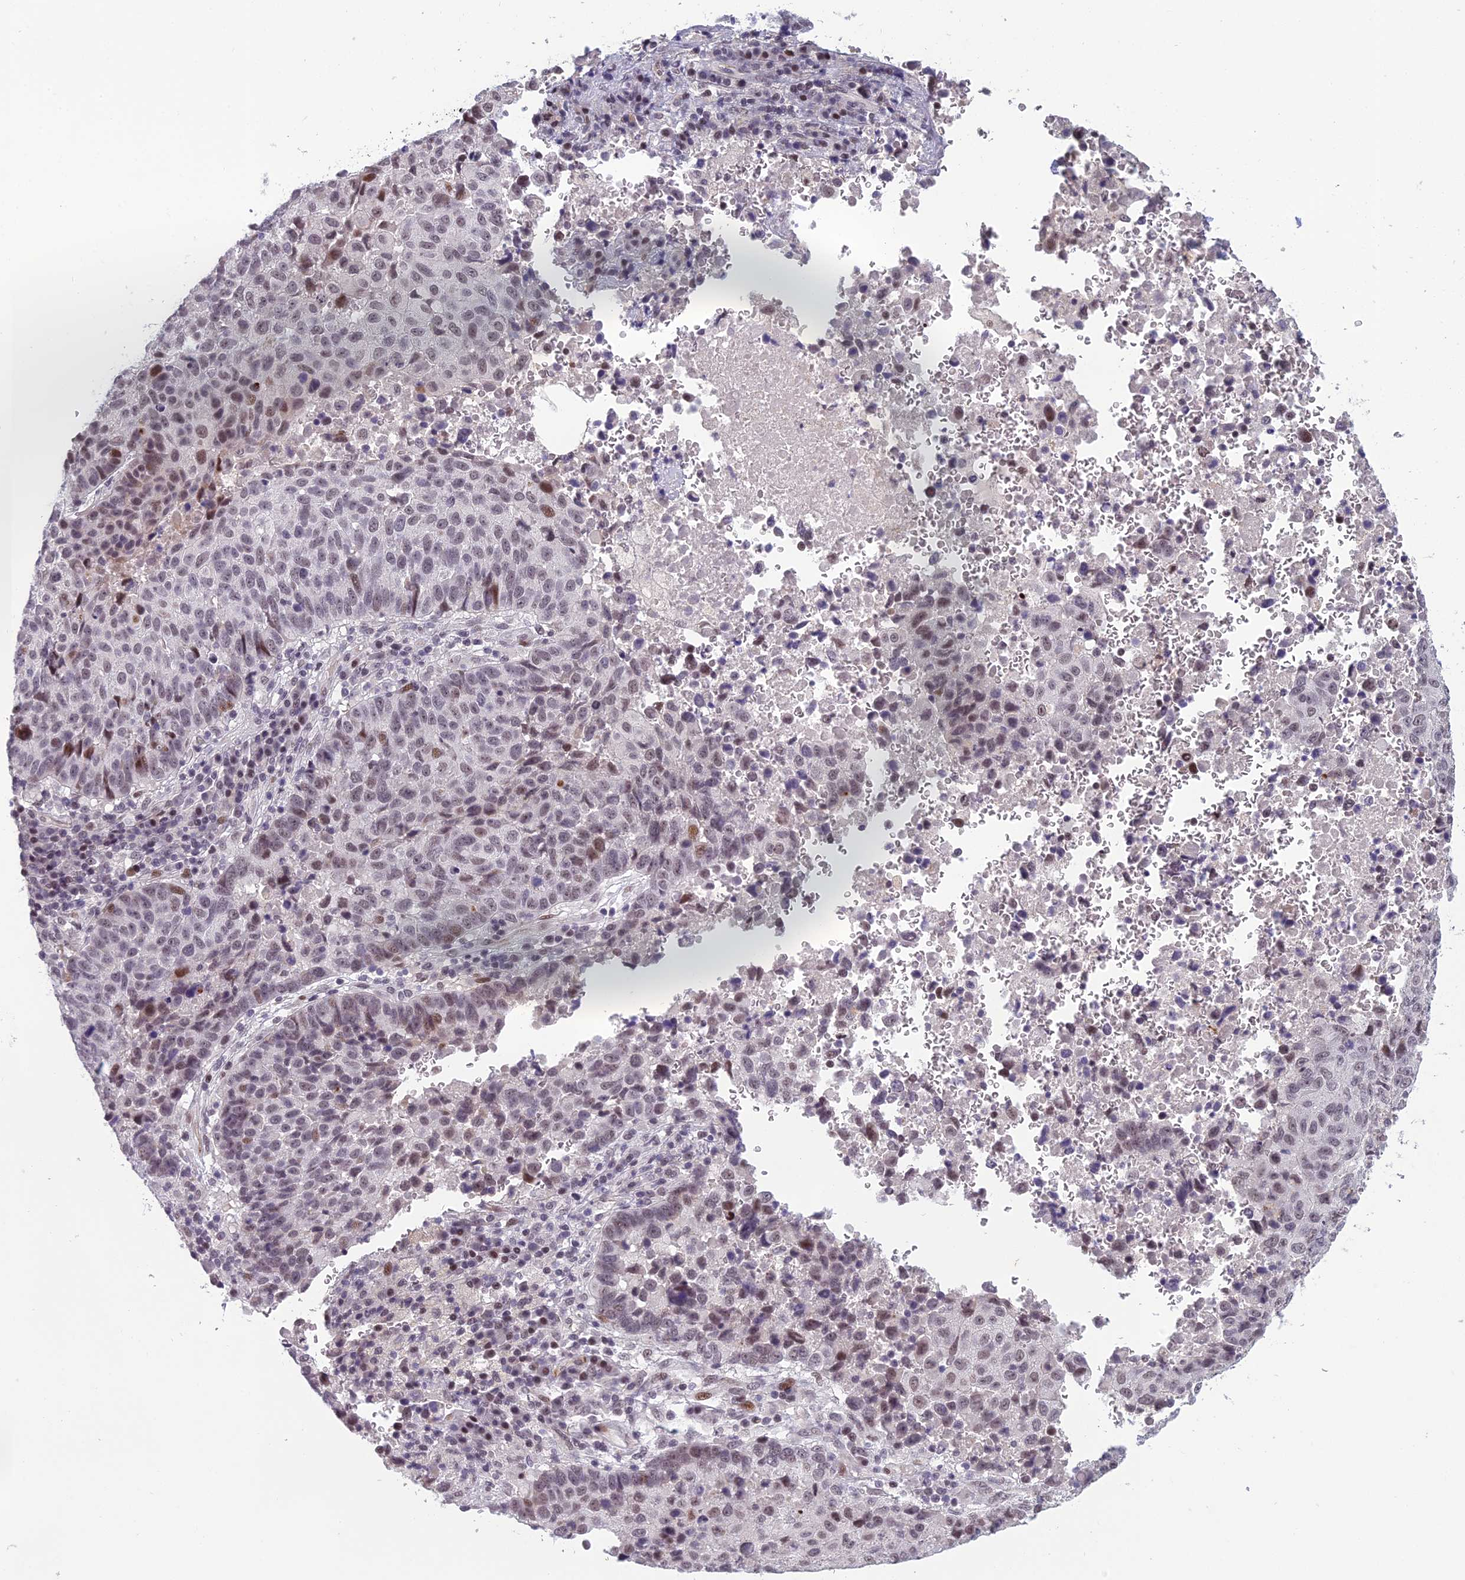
{"staining": {"intensity": "moderate", "quantity": "<25%", "location": "nuclear"}, "tissue": "lung cancer", "cell_type": "Tumor cells", "image_type": "cancer", "snomed": [{"axis": "morphology", "description": "Squamous cell carcinoma, NOS"}, {"axis": "topography", "description": "Lung"}], "caption": "Squamous cell carcinoma (lung) stained with a protein marker displays moderate staining in tumor cells.", "gene": "RGS17", "patient": {"sex": "male", "age": 73}}